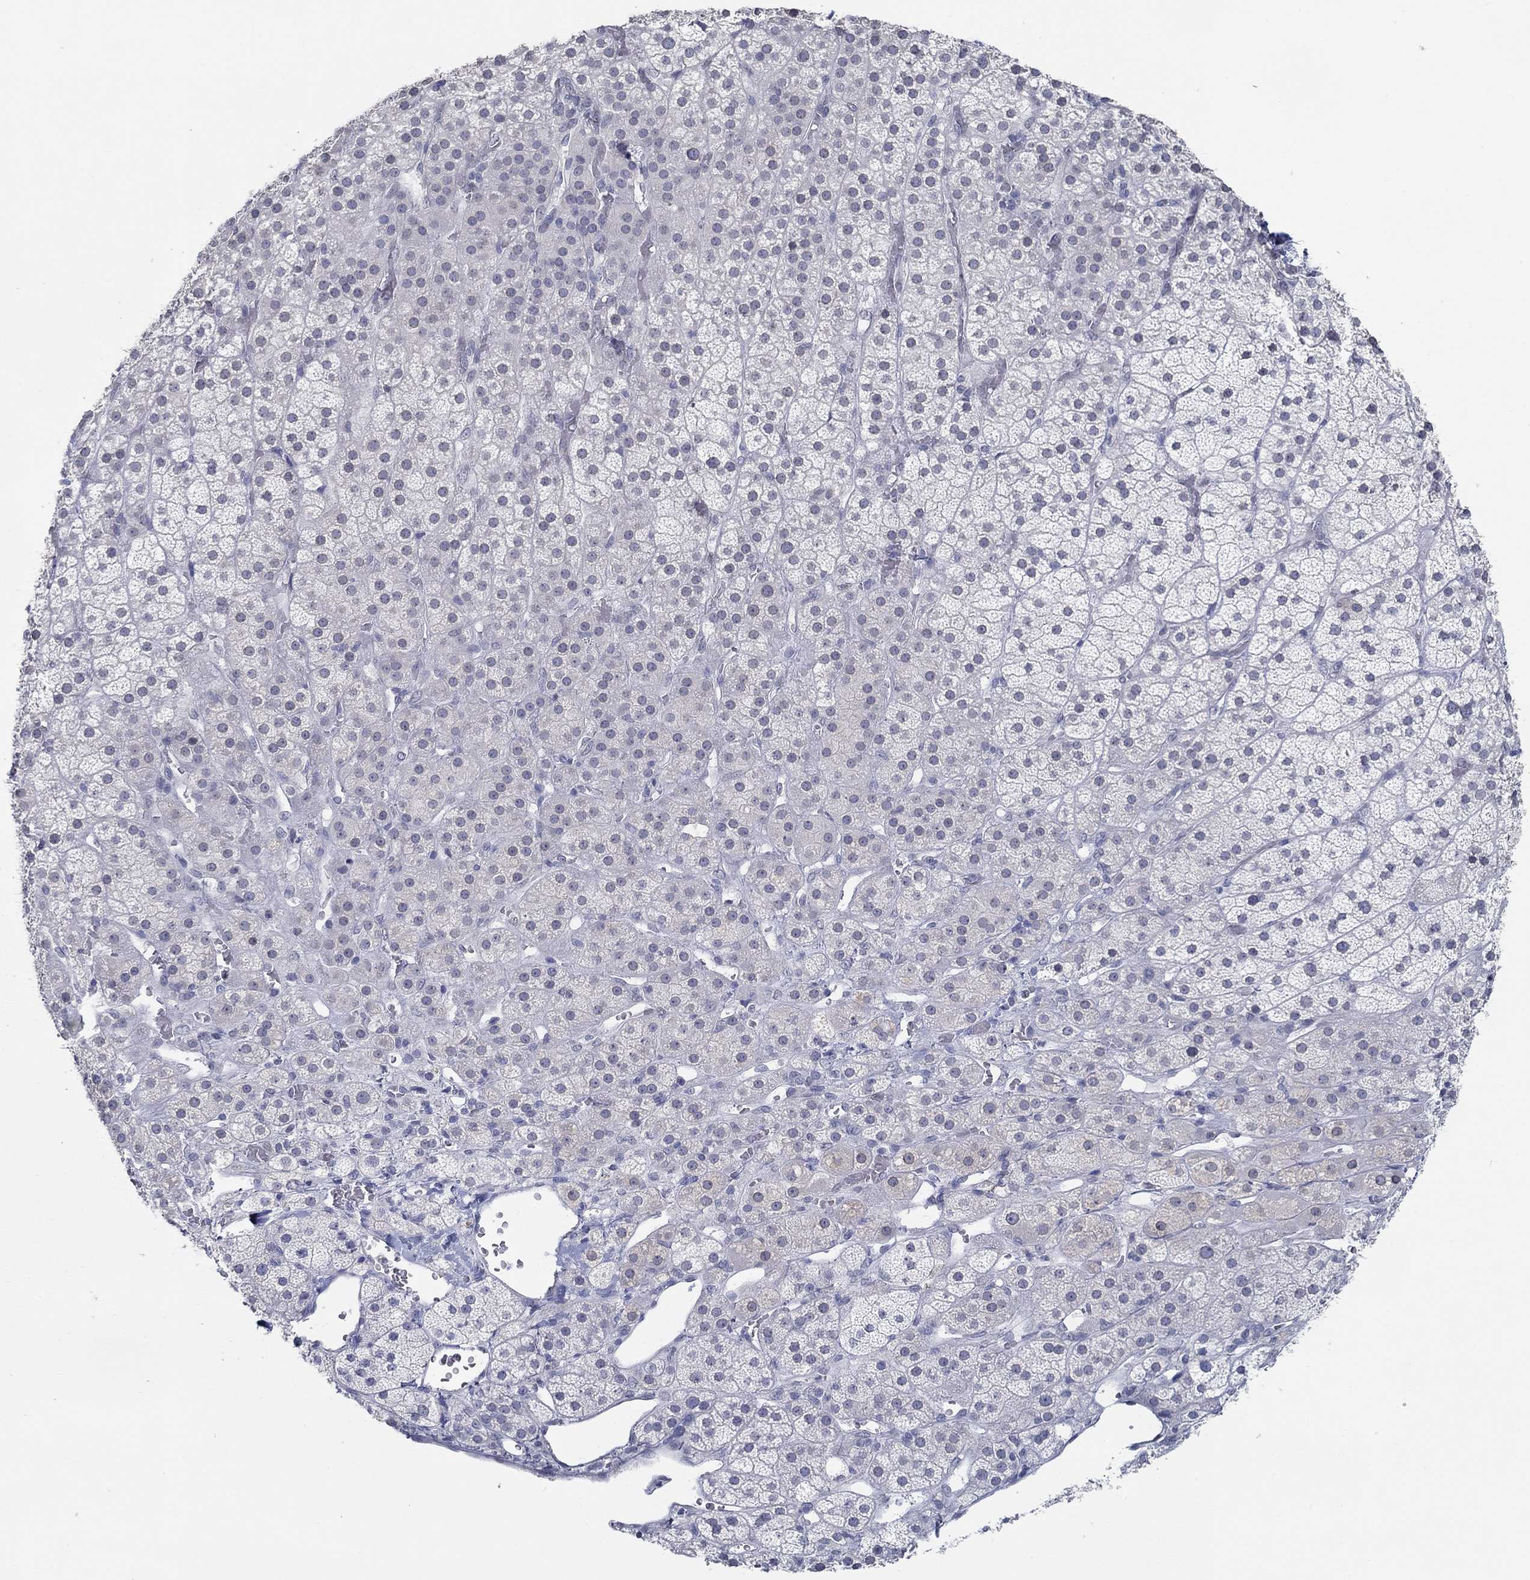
{"staining": {"intensity": "negative", "quantity": "none", "location": "none"}, "tissue": "adrenal gland", "cell_type": "Glandular cells", "image_type": "normal", "snomed": [{"axis": "morphology", "description": "Normal tissue, NOS"}, {"axis": "topography", "description": "Adrenal gland"}], "caption": "Immunohistochemistry (IHC) image of benign adrenal gland: human adrenal gland stained with DAB (3,3'-diaminobenzidine) reveals no significant protein positivity in glandular cells. (DAB IHC with hematoxylin counter stain).", "gene": "NUP155", "patient": {"sex": "male", "age": 57}}